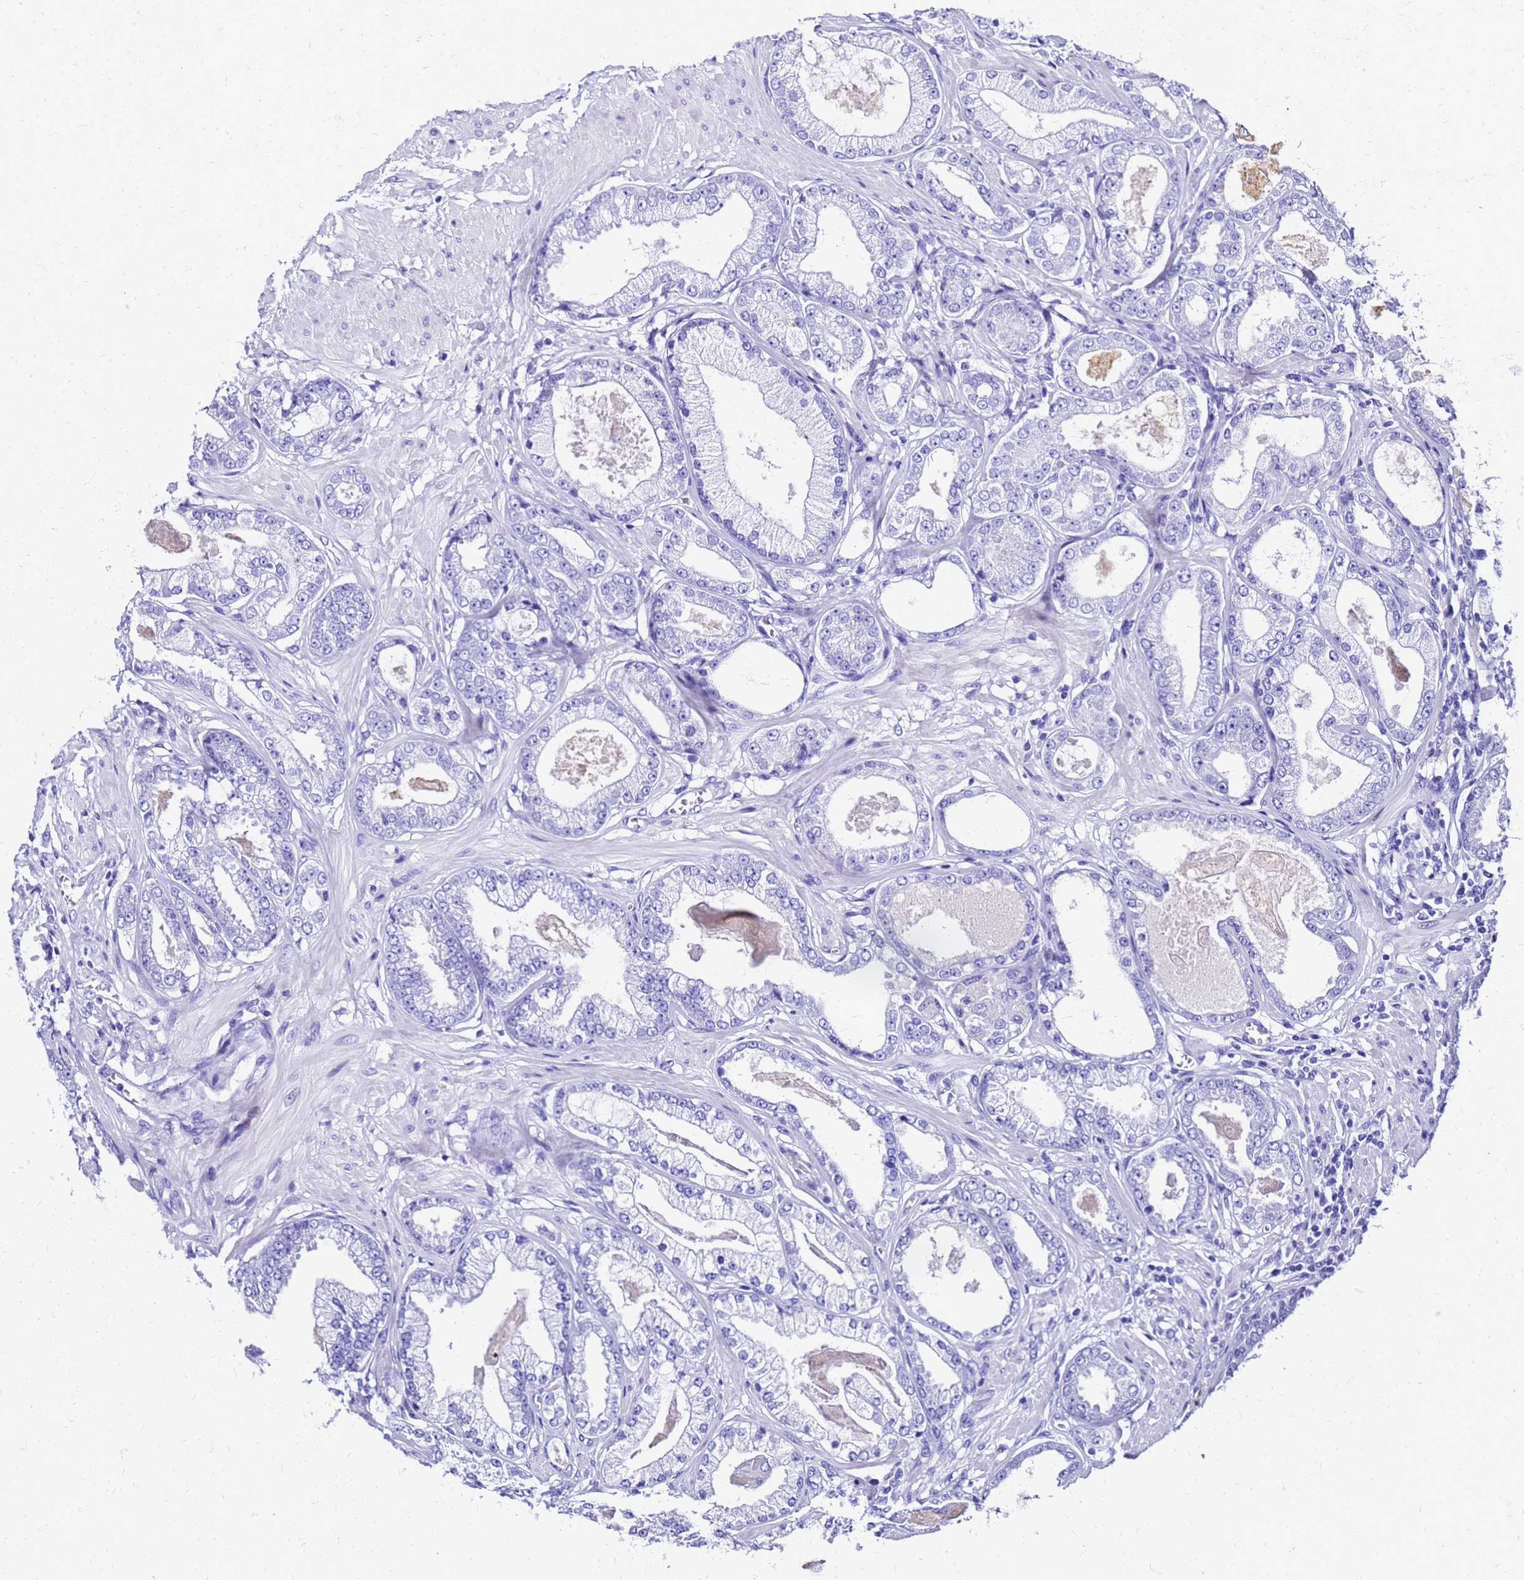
{"staining": {"intensity": "negative", "quantity": "none", "location": "none"}, "tissue": "prostate cancer", "cell_type": "Tumor cells", "image_type": "cancer", "snomed": [{"axis": "morphology", "description": "Adenocarcinoma, Low grade"}, {"axis": "topography", "description": "Prostate"}], "caption": "The photomicrograph shows no staining of tumor cells in prostate cancer (low-grade adenocarcinoma).", "gene": "SMIM21", "patient": {"sex": "male", "age": 64}}